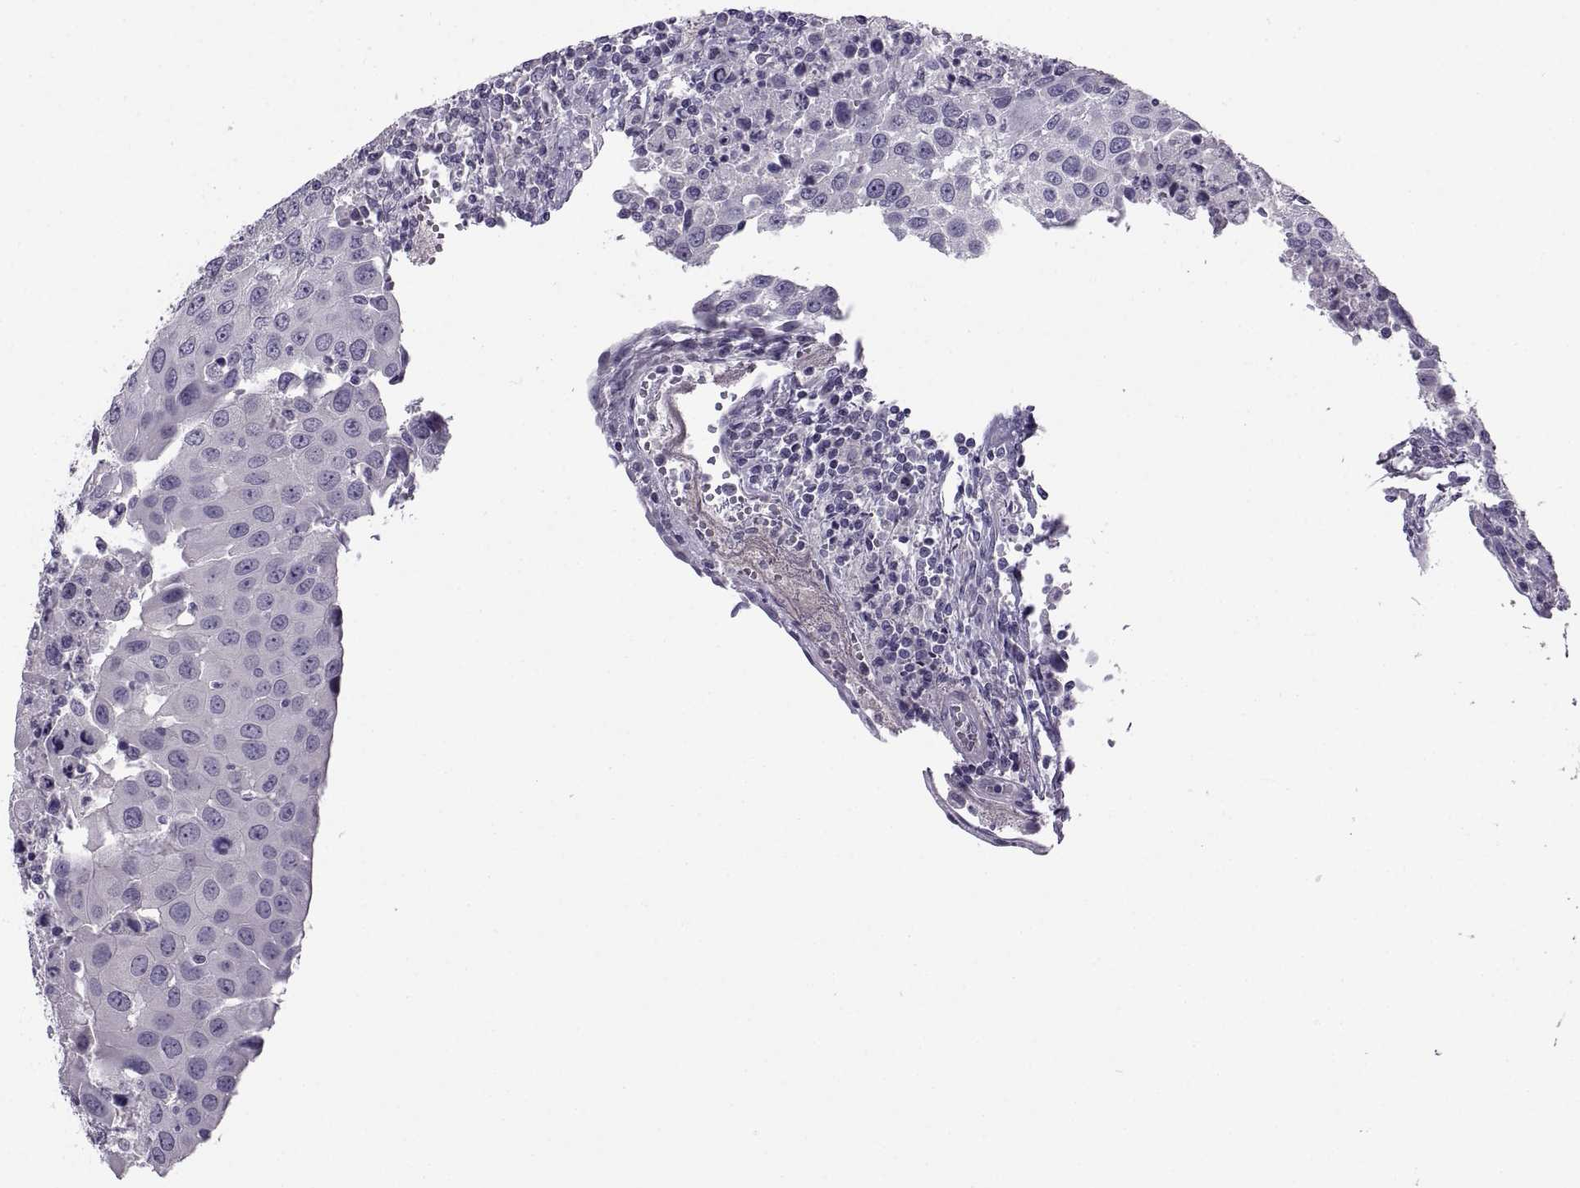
{"staining": {"intensity": "negative", "quantity": "none", "location": "none"}, "tissue": "urothelial cancer", "cell_type": "Tumor cells", "image_type": "cancer", "snomed": [{"axis": "morphology", "description": "Urothelial carcinoma, High grade"}, {"axis": "topography", "description": "Urinary bladder"}], "caption": "This is a photomicrograph of immunohistochemistry staining of high-grade urothelial carcinoma, which shows no expression in tumor cells.", "gene": "BSPH1", "patient": {"sex": "female", "age": 85}}